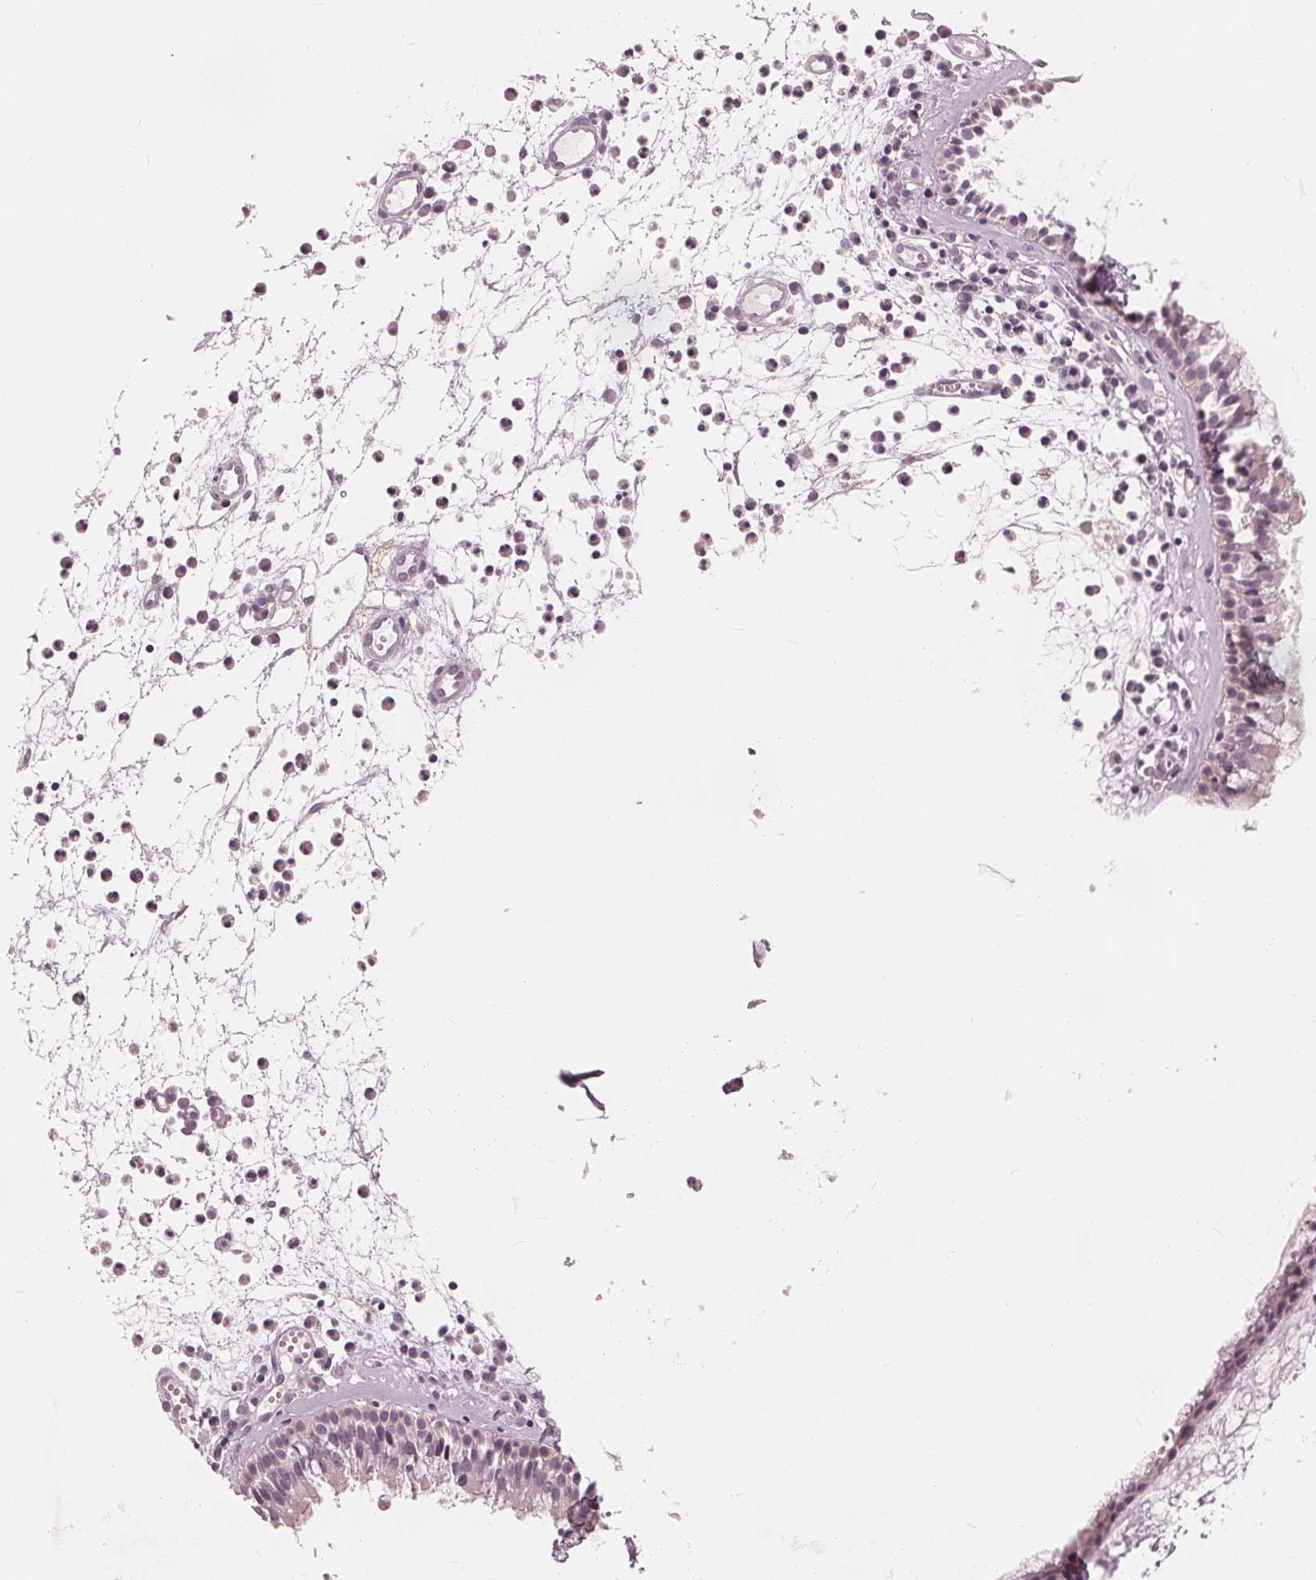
{"staining": {"intensity": "negative", "quantity": "none", "location": "none"}, "tissue": "nasopharynx", "cell_type": "Respiratory epithelial cells", "image_type": "normal", "snomed": [{"axis": "morphology", "description": "Normal tissue, NOS"}, {"axis": "topography", "description": "Nasopharynx"}], "caption": "DAB immunohistochemical staining of normal nasopharynx displays no significant positivity in respiratory epithelial cells. (DAB IHC with hematoxylin counter stain).", "gene": "SAT2", "patient": {"sex": "female", "age": 52}}